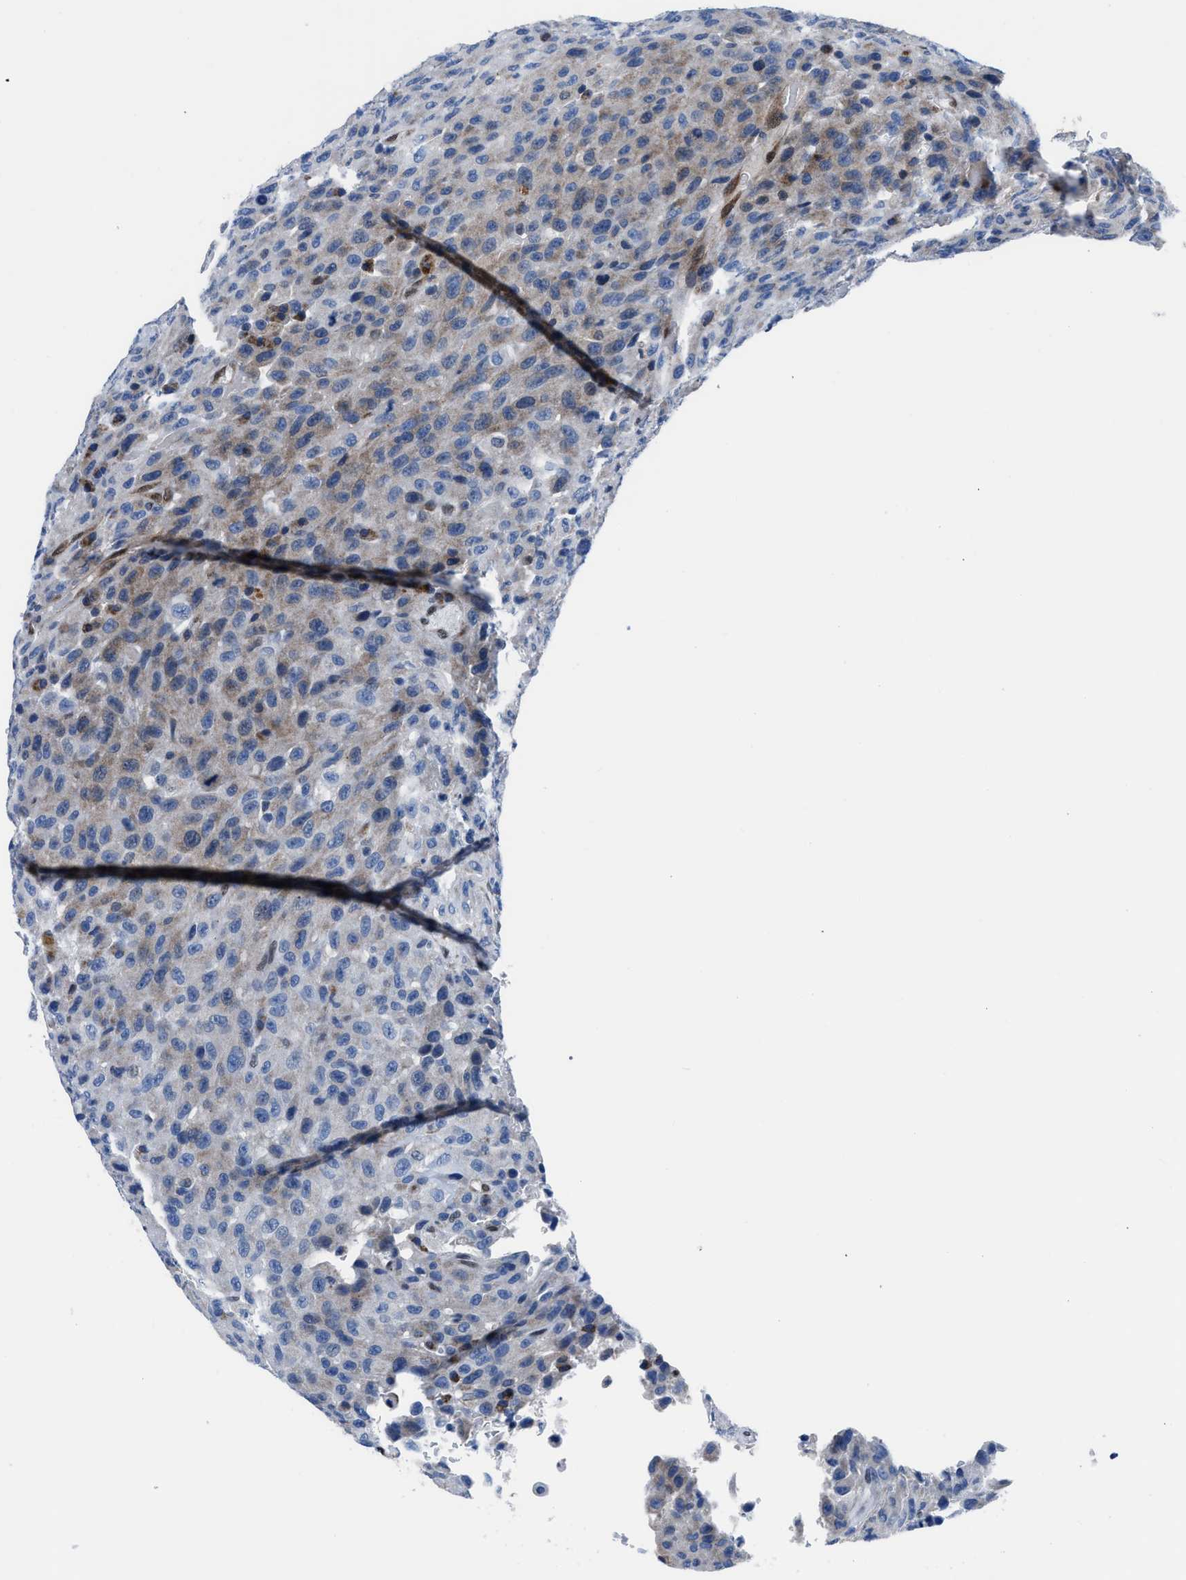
{"staining": {"intensity": "weak", "quantity": "25%-75%", "location": "cytoplasmic/membranous"}, "tissue": "urothelial cancer", "cell_type": "Tumor cells", "image_type": "cancer", "snomed": [{"axis": "morphology", "description": "Urothelial carcinoma, High grade"}, {"axis": "topography", "description": "Urinary bladder"}], "caption": "Immunohistochemical staining of urothelial cancer shows low levels of weak cytoplasmic/membranous protein expression in approximately 25%-75% of tumor cells.", "gene": "LMO2", "patient": {"sex": "male", "age": 66}}